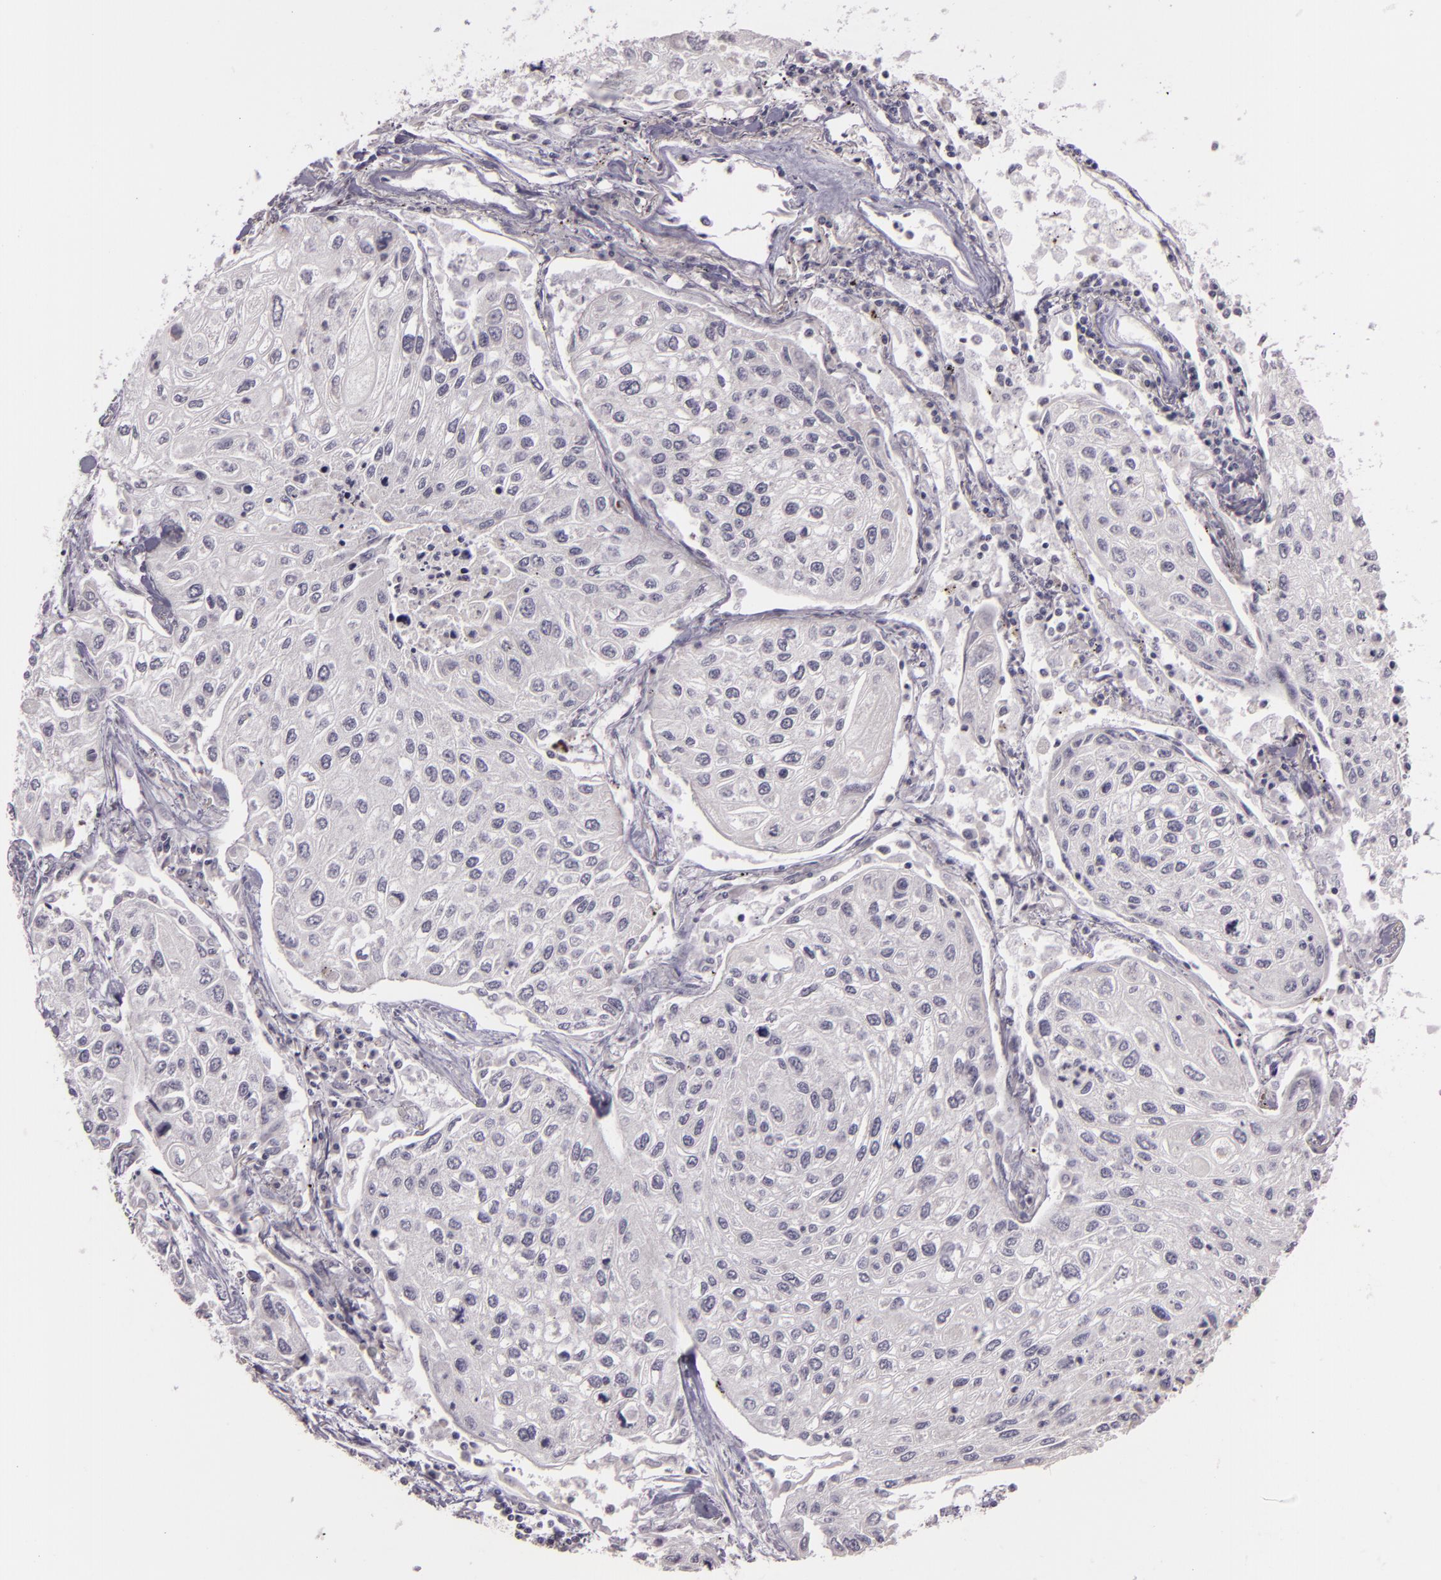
{"staining": {"intensity": "negative", "quantity": "none", "location": "none"}, "tissue": "lung cancer", "cell_type": "Tumor cells", "image_type": "cancer", "snomed": [{"axis": "morphology", "description": "Squamous cell carcinoma, NOS"}, {"axis": "topography", "description": "Lung"}], "caption": "IHC histopathology image of human squamous cell carcinoma (lung) stained for a protein (brown), which shows no expression in tumor cells.", "gene": "RALGAPA1", "patient": {"sex": "male", "age": 75}}